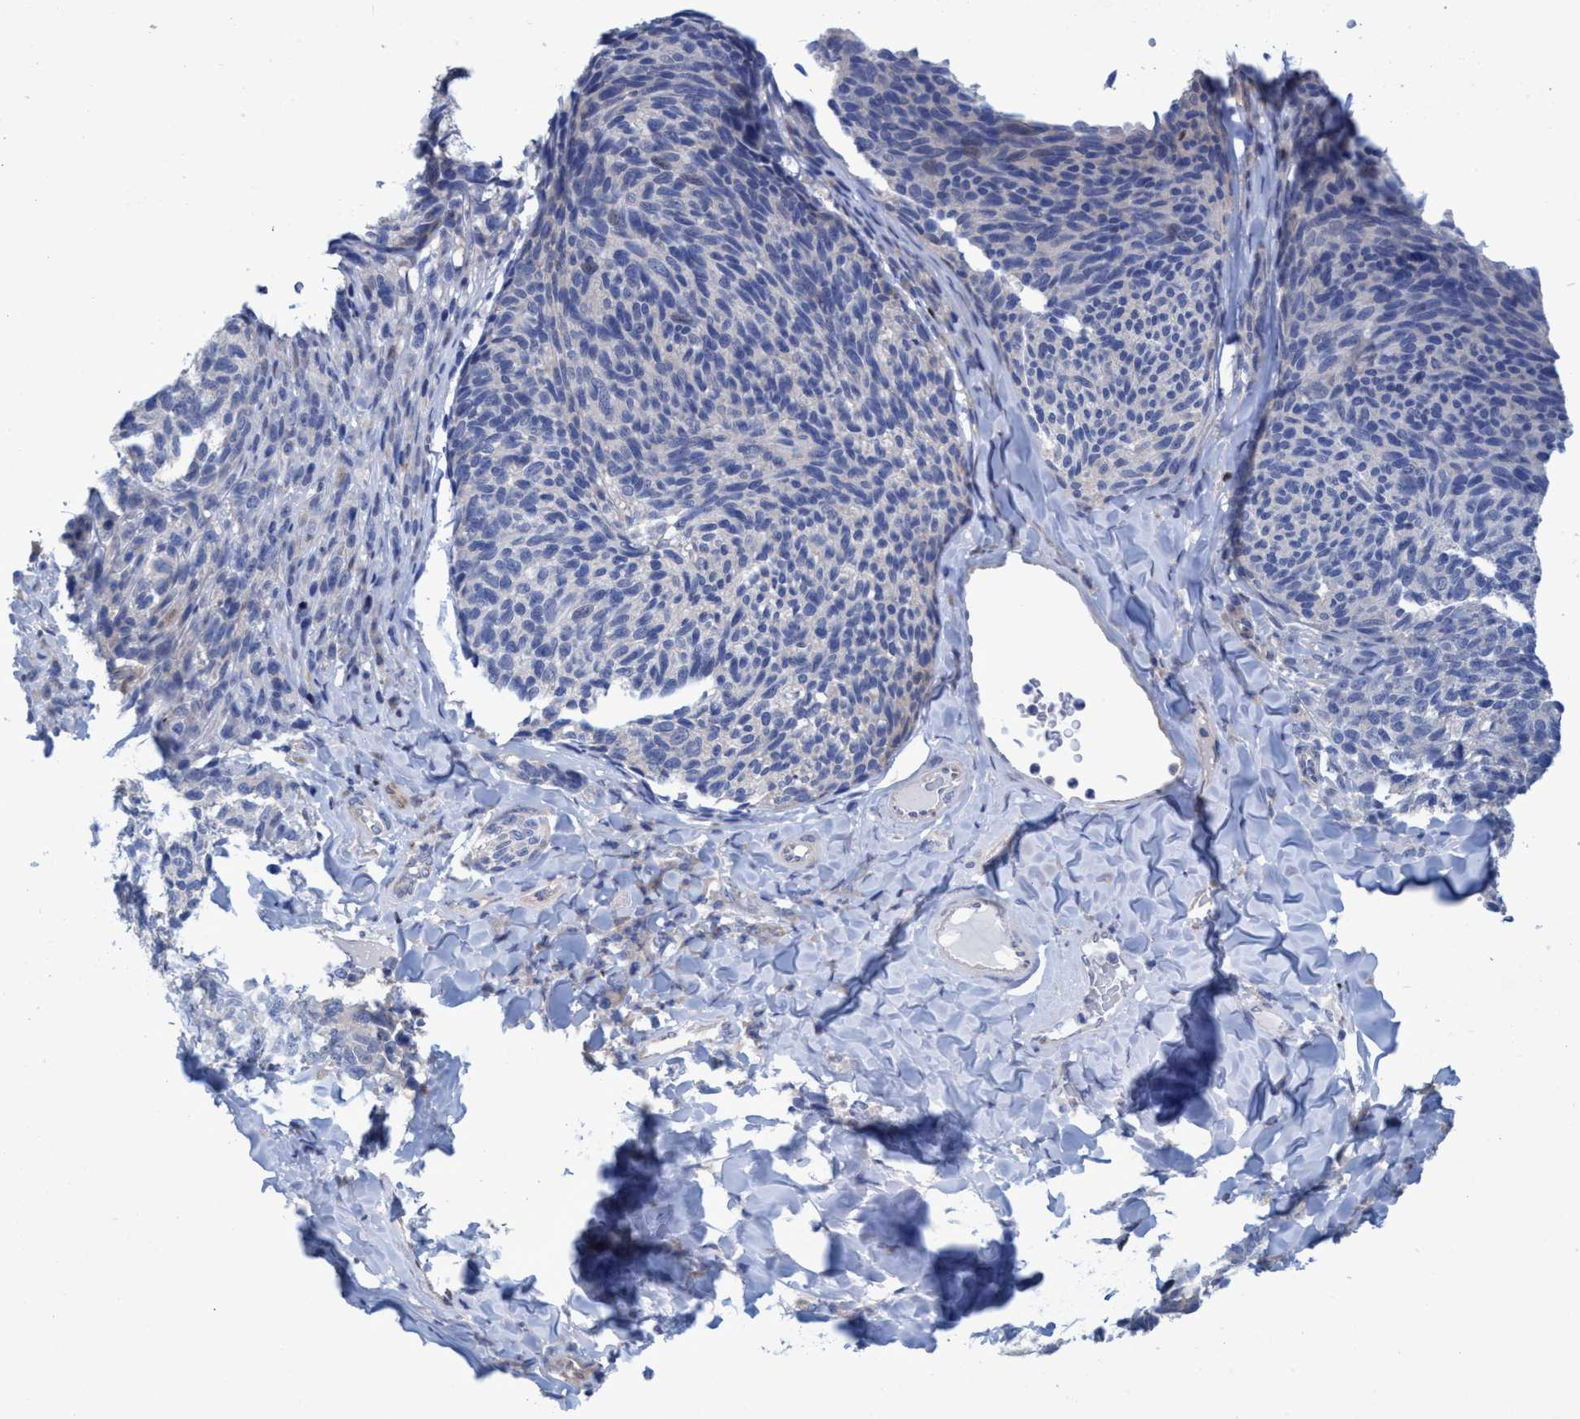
{"staining": {"intensity": "negative", "quantity": "none", "location": "none"}, "tissue": "melanoma", "cell_type": "Tumor cells", "image_type": "cancer", "snomed": [{"axis": "morphology", "description": "Malignant melanoma, NOS"}, {"axis": "topography", "description": "Skin"}], "caption": "Tumor cells are negative for protein expression in human melanoma.", "gene": "R3HCC1", "patient": {"sex": "female", "age": 73}}